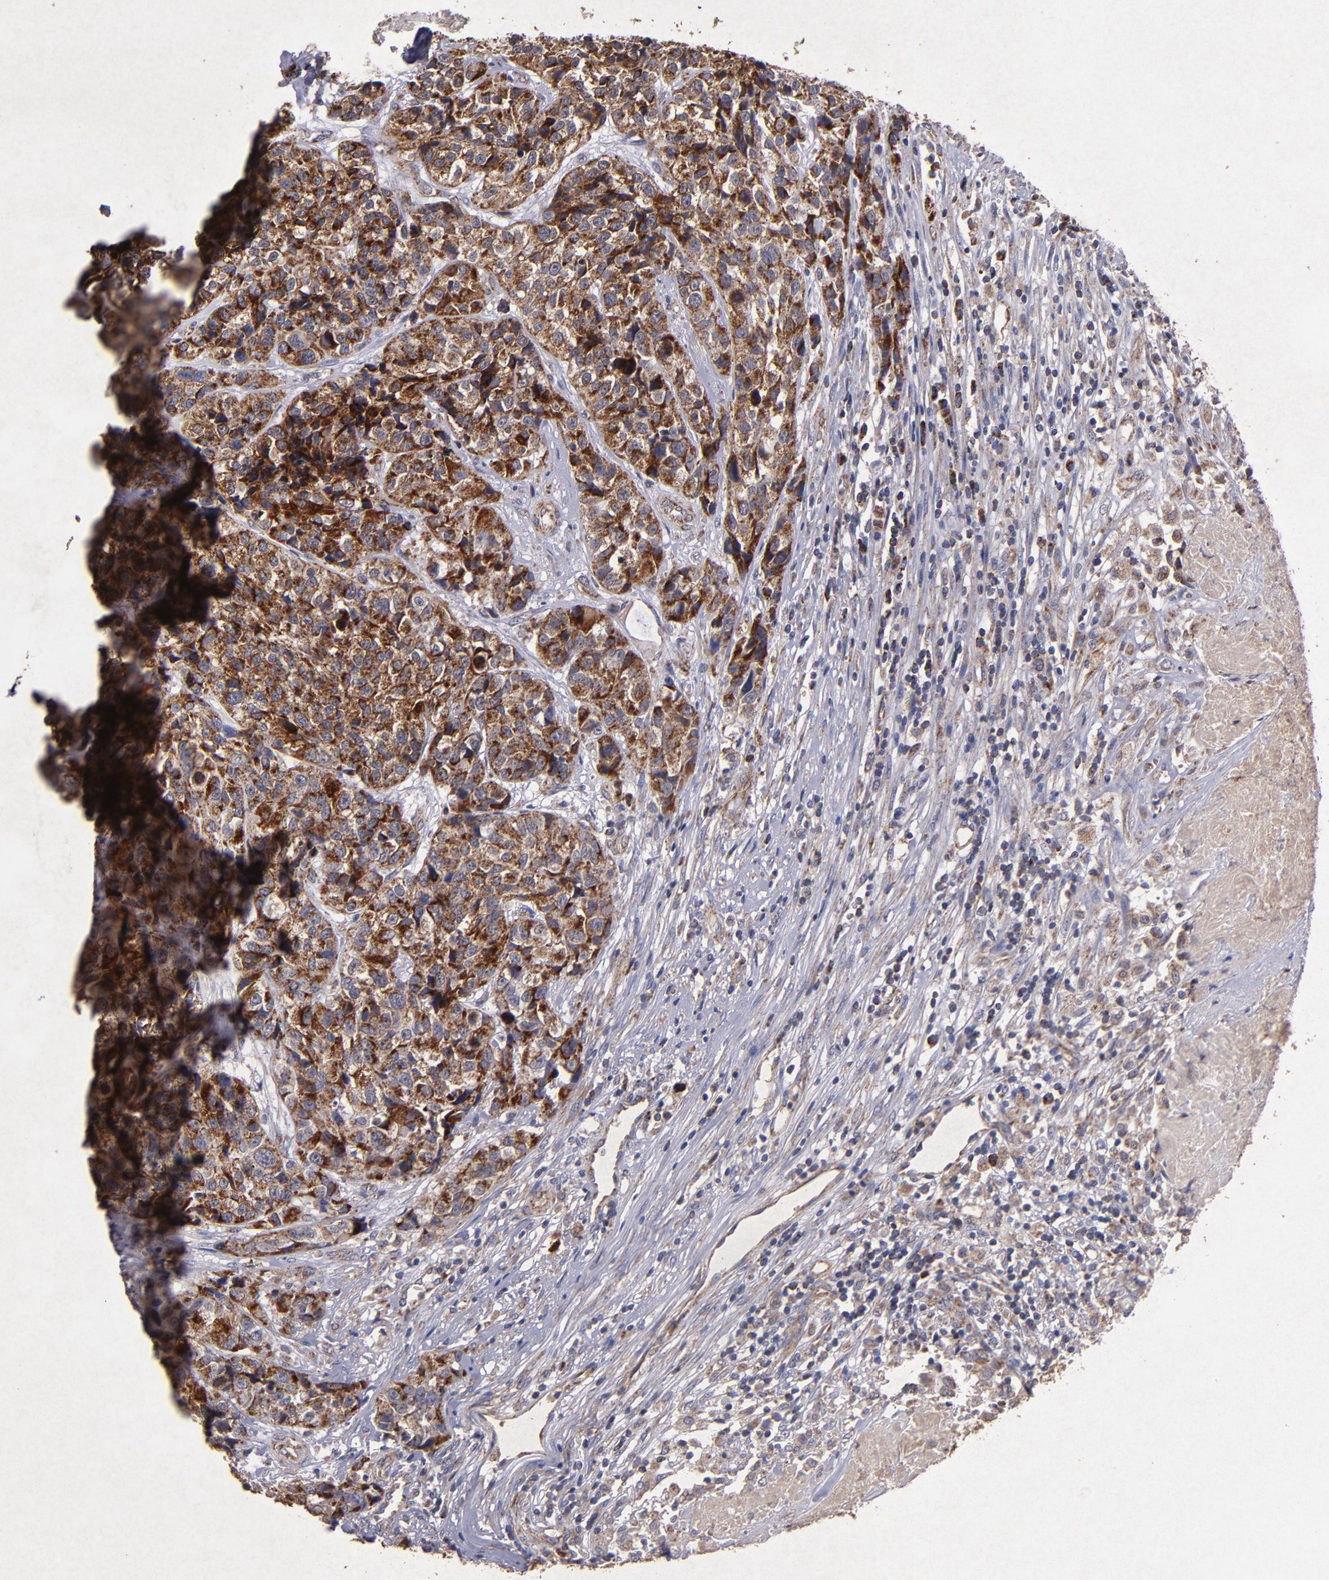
{"staining": {"intensity": "strong", "quantity": ">75%", "location": "cytoplasmic/membranous"}, "tissue": "urothelial cancer", "cell_type": "Tumor cells", "image_type": "cancer", "snomed": [{"axis": "morphology", "description": "Urothelial carcinoma, High grade"}, {"axis": "topography", "description": "Urinary bladder"}], "caption": "Immunohistochemistry (IHC) histopathology image of urothelial cancer stained for a protein (brown), which displays high levels of strong cytoplasmic/membranous expression in about >75% of tumor cells.", "gene": "TIMM9", "patient": {"sex": "female", "age": 81}}